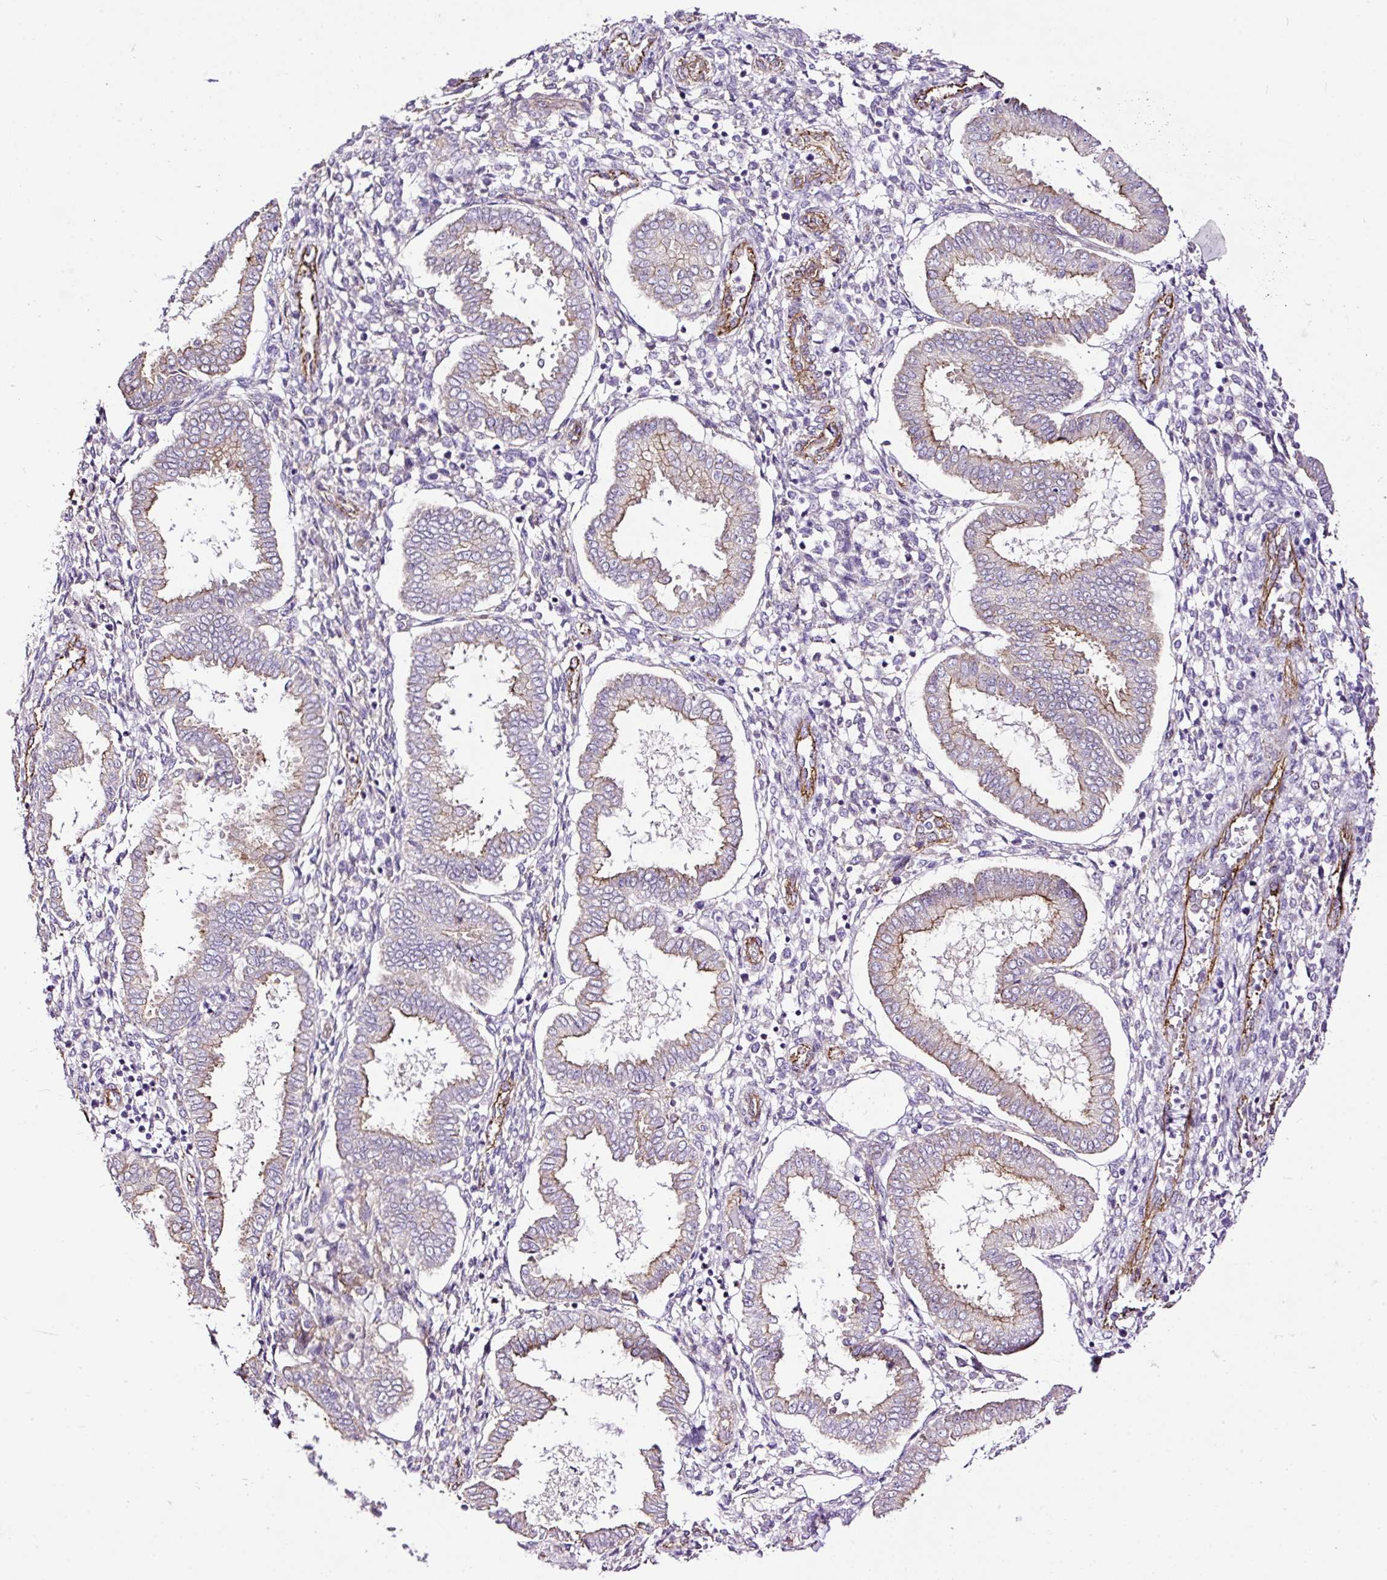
{"staining": {"intensity": "negative", "quantity": "none", "location": "none"}, "tissue": "endometrium", "cell_type": "Cells in endometrial stroma", "image_type": "normal", "snomed": [{"axis": "morphology", "description": "Normal tissue, NOS"}, {"axis": "topography", "description": "Endometrium"}], "caption": "Immunohistochemistry image of benign endometrium stained for a protein (brown), which demonstrates no expression in cells in endometrial stroma. (DAB IHC visualized using brightfield microscopy, high magnification).", "gene": "MAGEB16", "patient": {"sex": "female", "age": 24}}